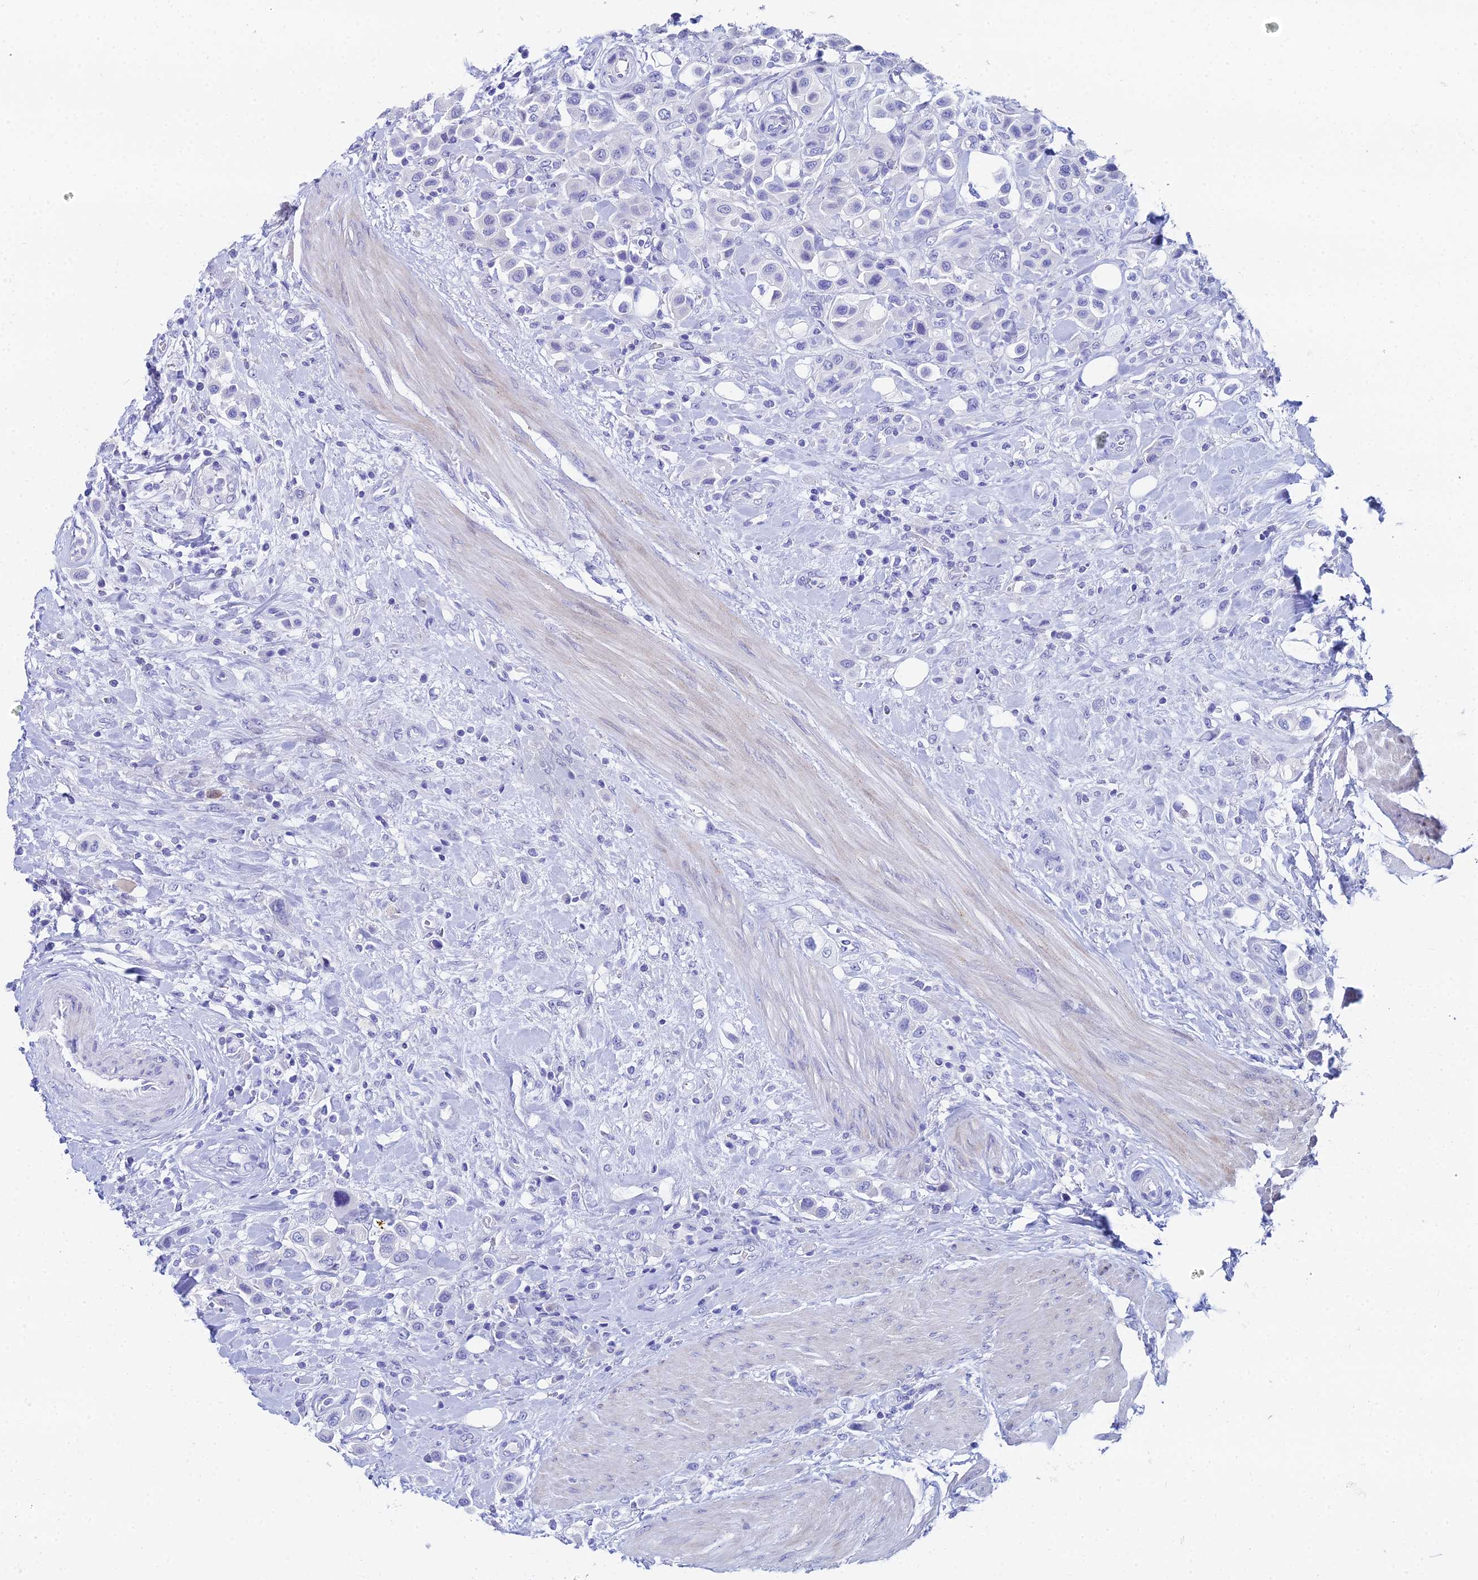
{"staining": {"intensity": "negative", "quantity": "none", "location": "none"}, "tissue": "urothelial cancer", "cell_type": "Tumor cells", "image_type": "cancer", "snomed": [{"axis": "morphology", "description": "Urothelial carcinoma, High grade"}, {"axis": "topography", "description": "Urinary bladder"}], "caption": "Tumor cells are negative for protein expression in human urothelial cancer. (DAB (3,3'-diaminobenzidine) immunohistochemistry, high magnification).", "gene": "HSPA1L", "patient": {"sex": "male", "age": 50}}